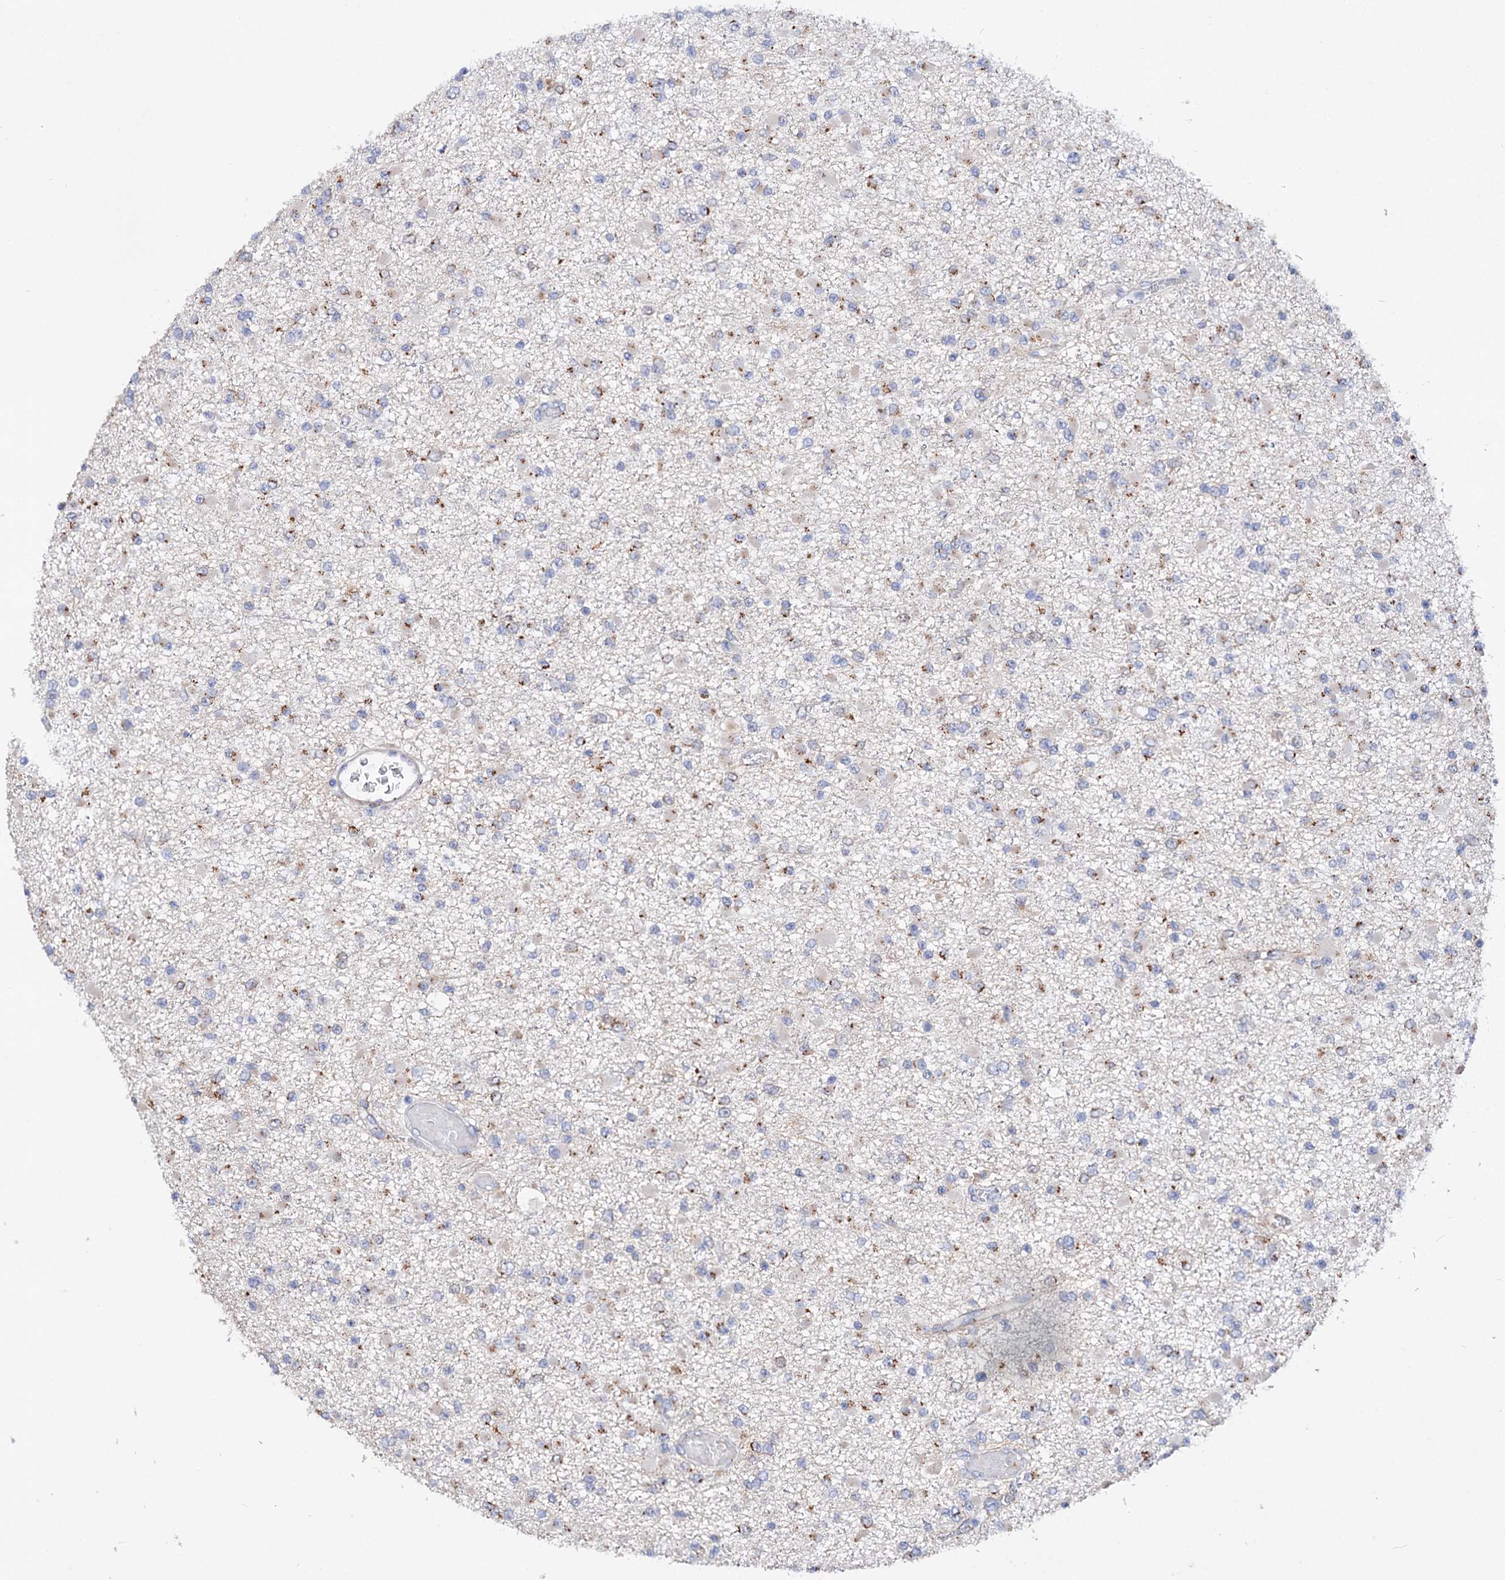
{"staining": {"intensity": "moderate", "quantity": "<25%", "location": "cytoplasmic/membranous"}, "tissue": "glioma", "cell_type": "Tumor cells", "image_type": "cancer", "snomed": [{"axis": "morphology", "description": "Glioma, malignant, Low grade"}, {"axis": "topography", "description": "Brain"}], "caption": "Immunohistochemistry (IHC) (DAB) staining of glioma reveals moderate cytoplasmic/membranous protein positivity in about <25% of tumor cells.", "gene": "C11orf96", "patient": {"sex": "female", "age": 22}}